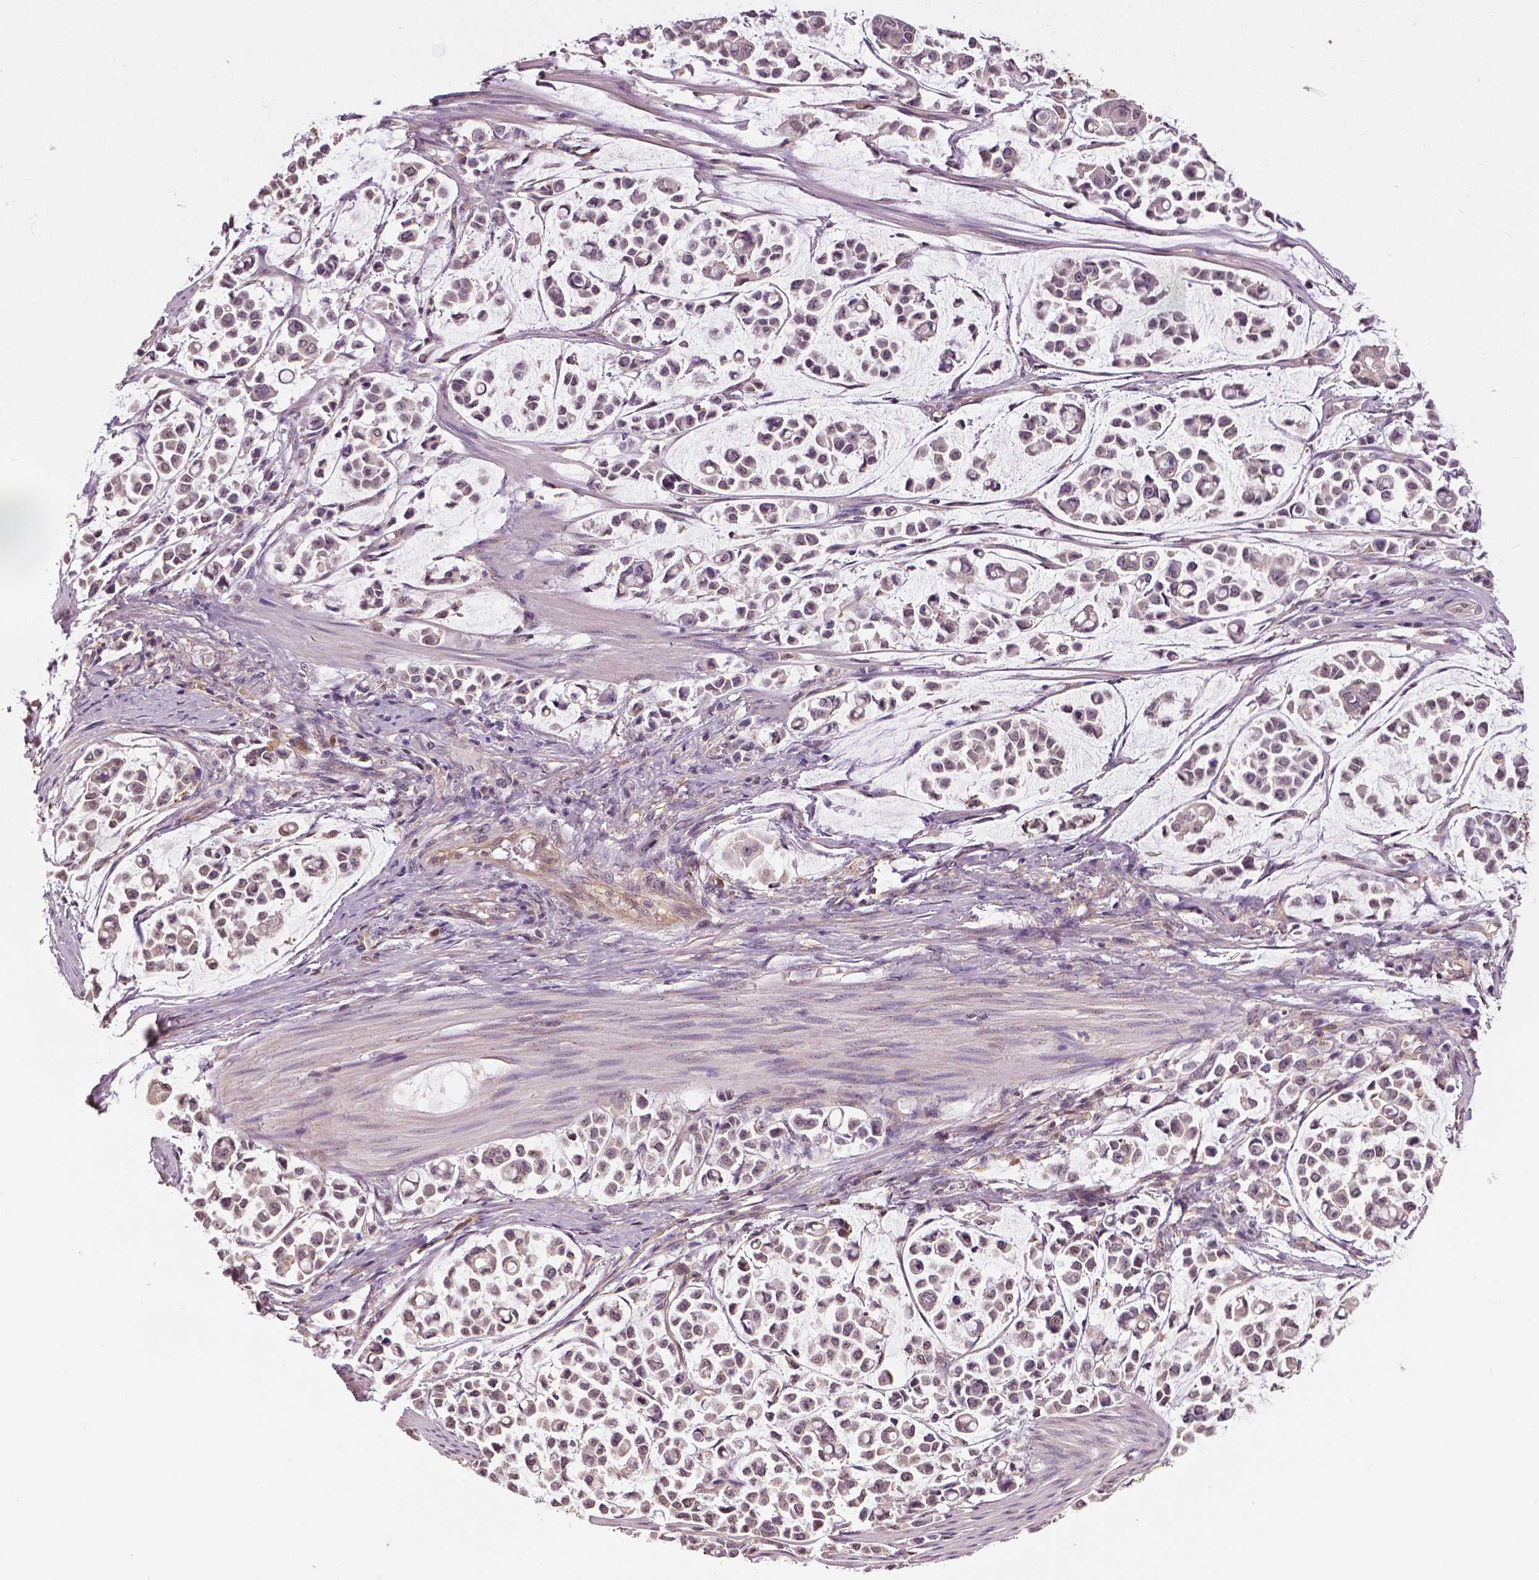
{"staining": {"intensity": "negative", "quantity": "none", "location": "none"}, "tissue": "stomach cancer", "cell_type": "Tumor cells", "image_type": "cancer", "snomed": [{"axis": "morphology", "description": "Adenocarcinoma, NOS"}, {"axis": "topography", "description": "Stomach"}], "caption": "Image shows no significant protein staining in tumor cells of adenocarcinoma (stomach).", "gene": "ANXA13", "patient": {"sex": "male", "age": 82}}